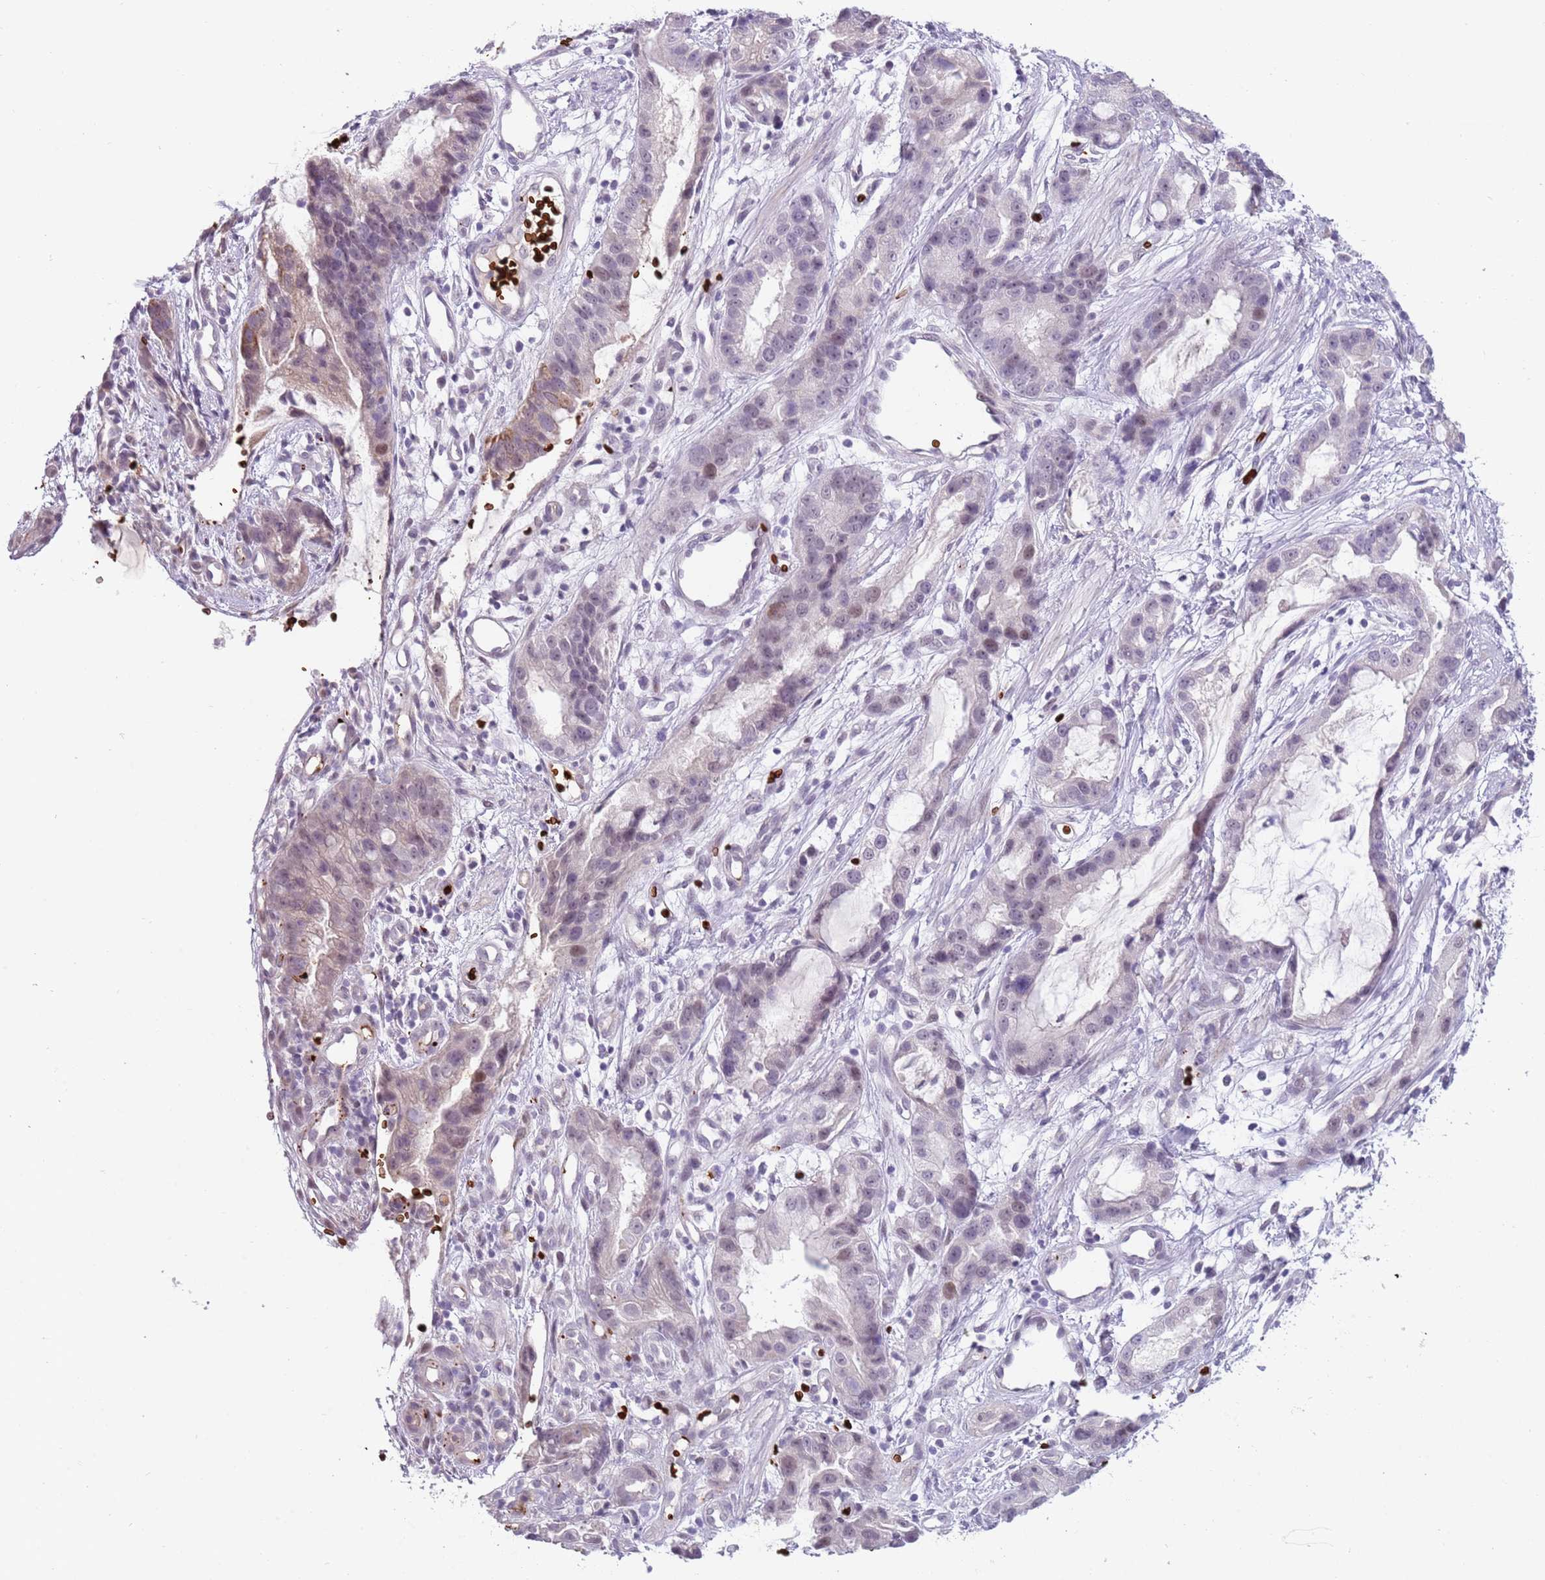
{"staining": {"intensity": "weak", "quantity": "<25%", "location": "cytoplasmic/membranous,nuclear"}, "tissue": "stomach cancer", "cell_type": "Tumor cells", "image_type": "cancer", "snomed": [{"axis": "morphology", "description": "Adenocarcinoma, NOS"}, {"axis": "topography", "description": "Stomach"}], "caption": "Image shows no protein staining in tumor cells of stomach cancer tissue. (Stains: DAB IHC with hematoxylin counter stain, Microscopy: brightfield microscopy at high magnification).", "gene": "LYPD6B", "patient": {"sex": "male", "age": 55}}